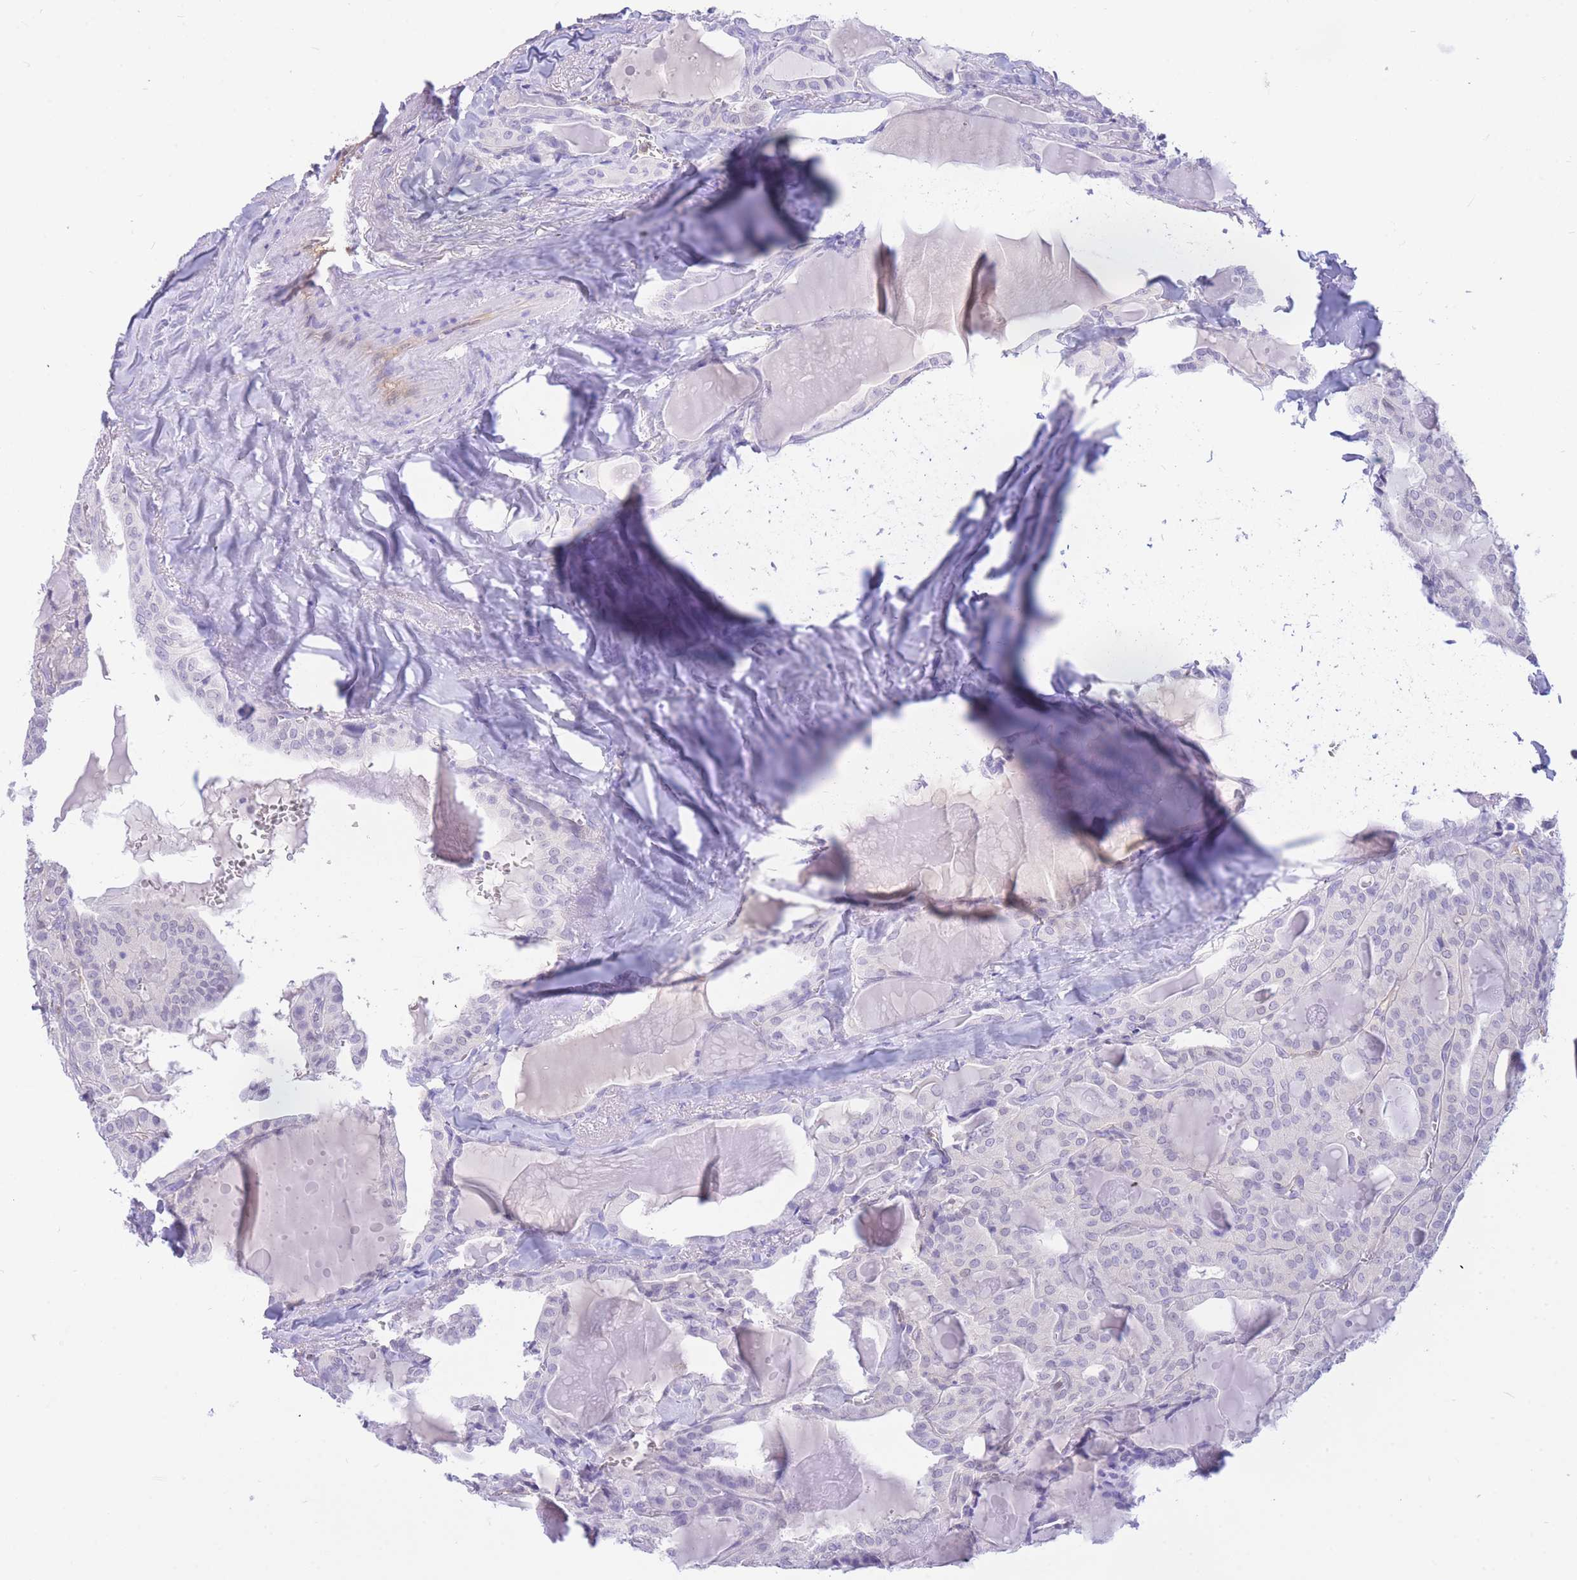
{"staining": {"intensity": "negative", "quantity": "none", "location": "none"}, "tissue": "thyroid cancer", "cell_type": "Tumor cells", "image_type": "cancer", "snomed": [{"axis": "morphology", "description": "Papillary adenocarcinoma, NOS"}, {"axis": "topography", "description": "Thyroid gland"}], "caption": "DAB immunohistochemical staining of papillary adenocarcinoma (thyroid) shows no significant positivity in tumor cells.", "gene": "SULT1A1", "patient": {"sex": "male", "age": 52}}